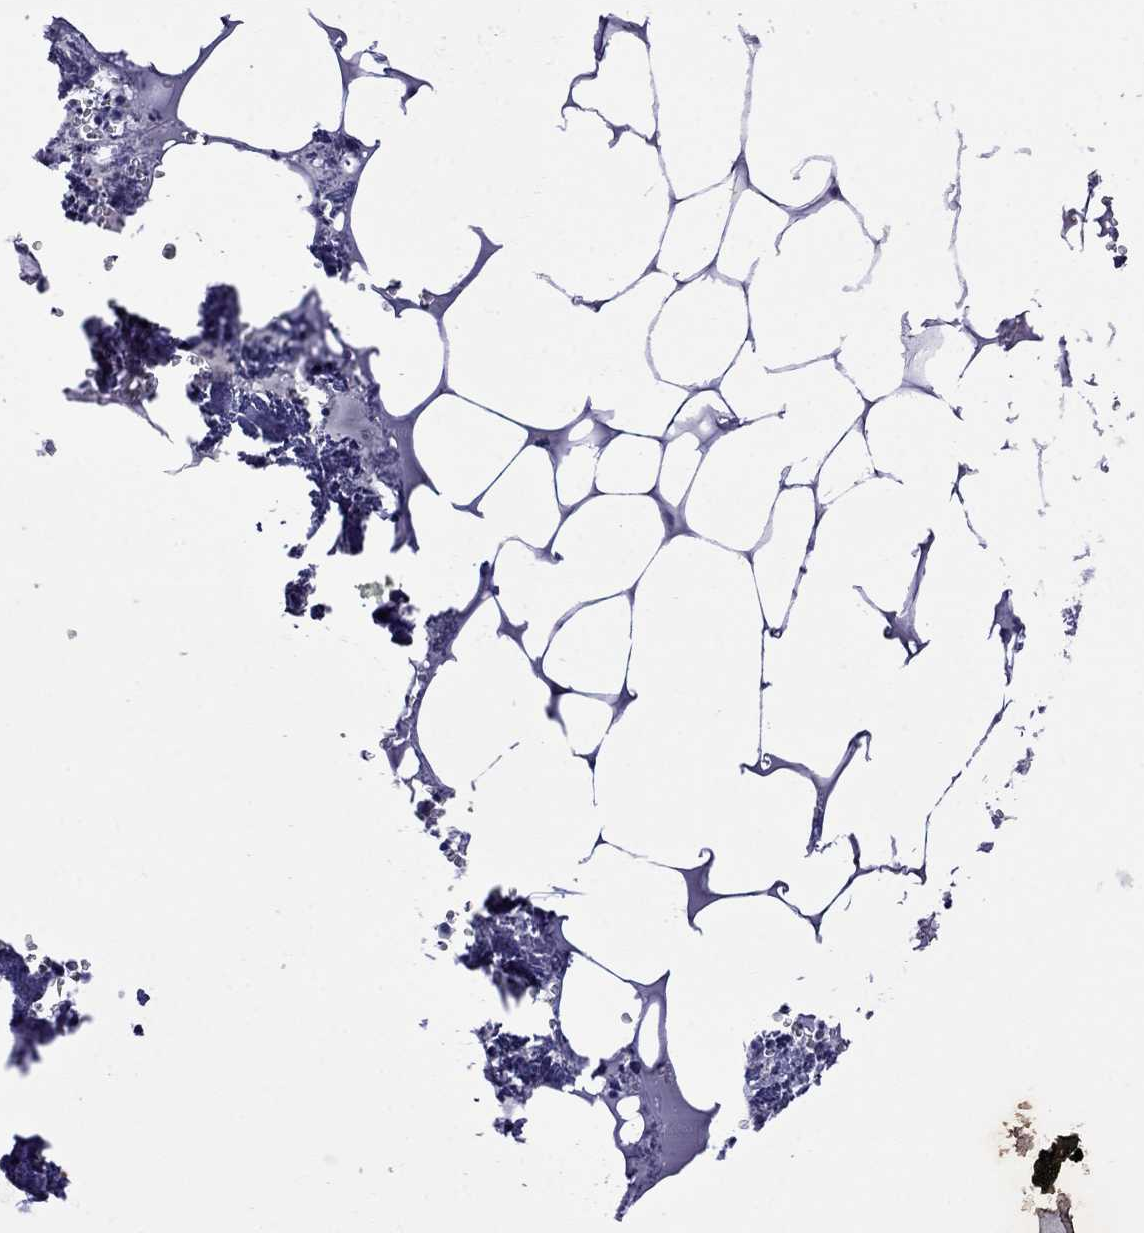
{"staining": {"intensity": "negative", "quantity": "none", "location": "none"}, "tissue": "bone marrow", "cell_type": "Hematopoietic cells", "image_type": "normal", "snomed": [{"axis": "morphology", "description": "Normal tissue, NOS"}, {"axis": "topography", "description": "Bone marrow"}], "caption": "IHC micrograph of normal bone marrow: human bone marrow stained with DAB (3,3'-diaminobenzidine) shows no significant protein staining in hematopoietic cells. (Stains: DAB (3,3'-diaminobenzidine) immunohistochemistry (IHC) with hematoxylin counter stain, Microscopy: brightfield microscopy at high magnification).", "gene": "STAR", "patient": {"sex": "male", "age": 54}}